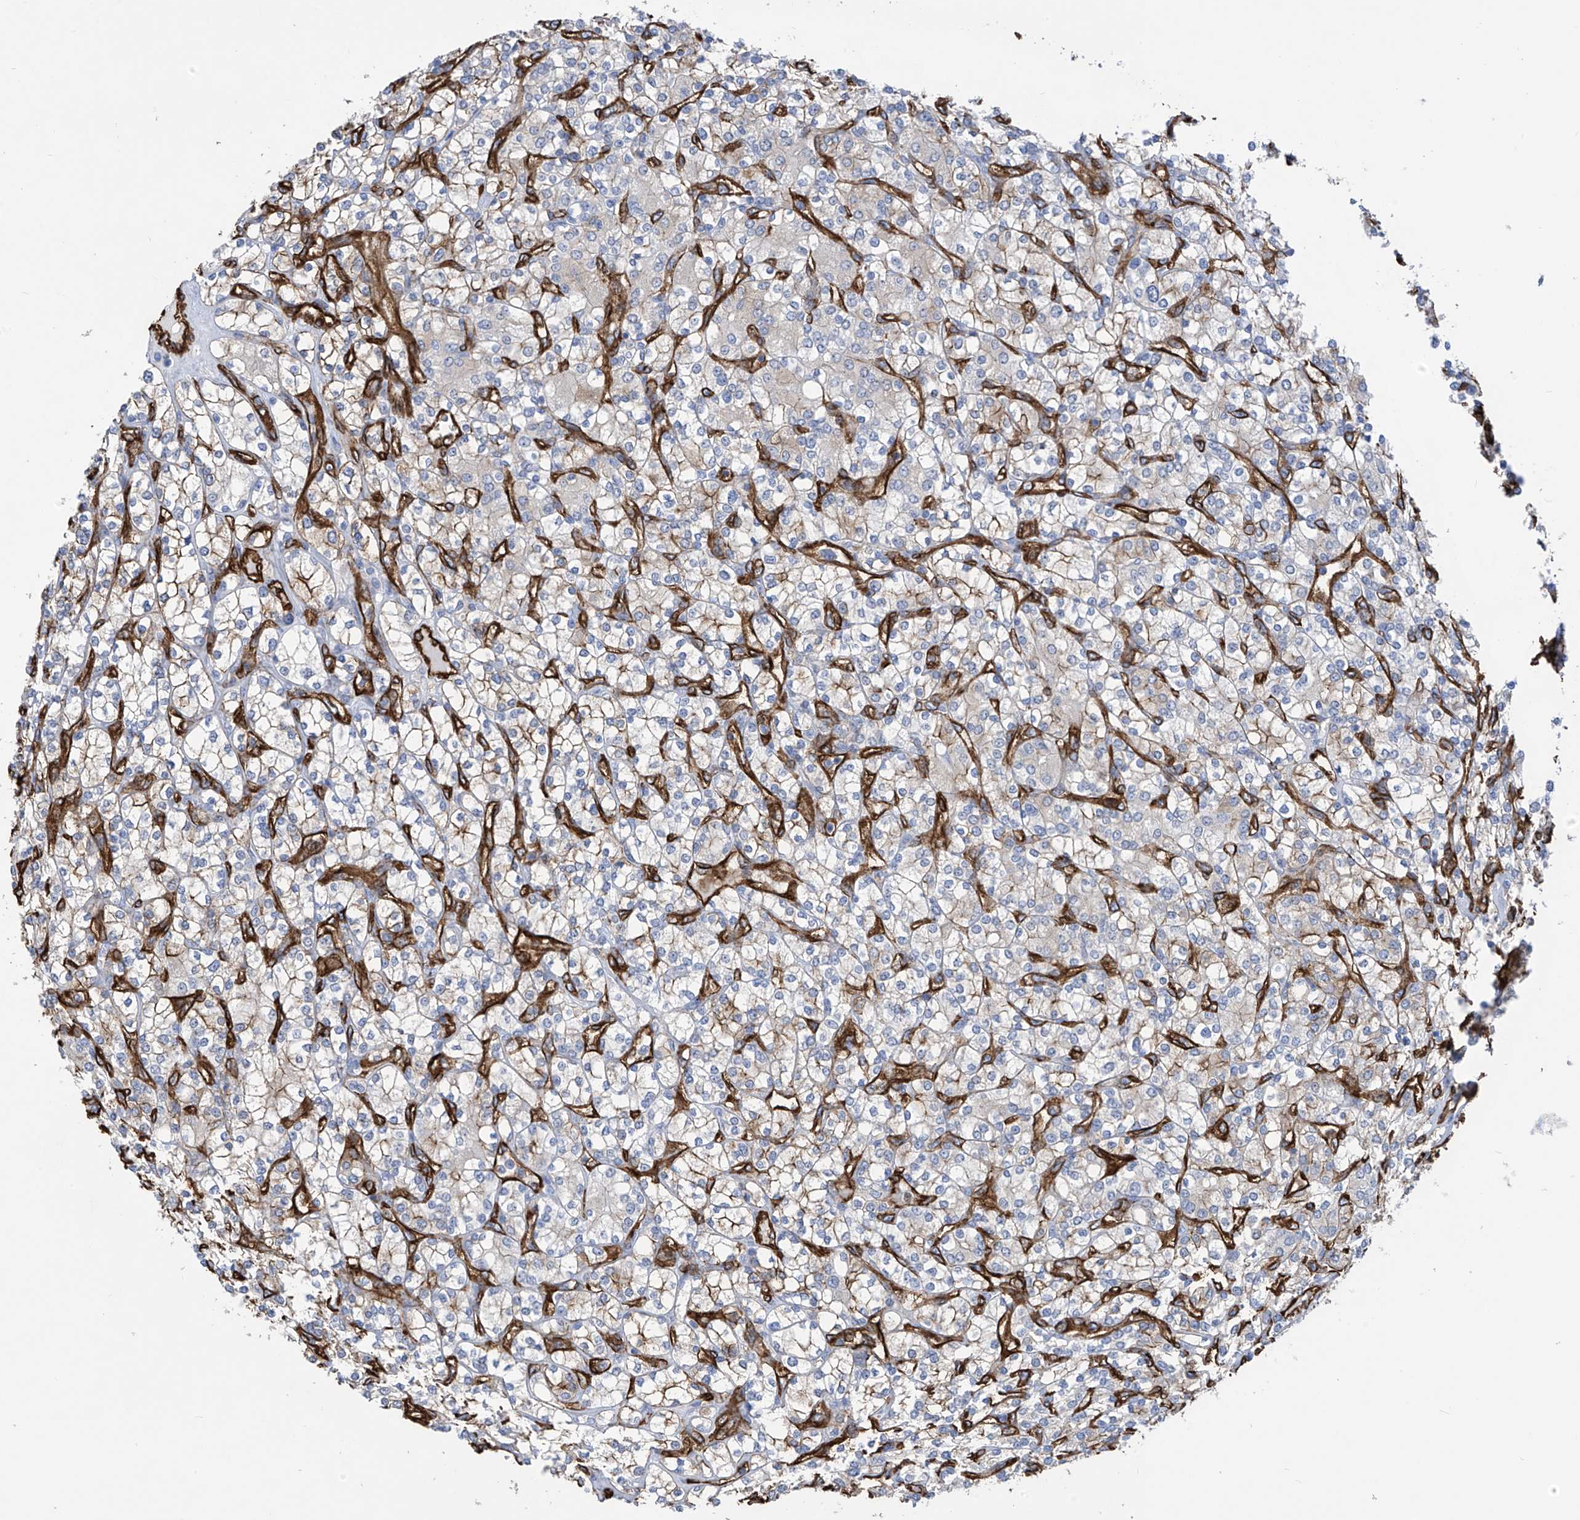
{"staining": {"intensity": "negative", "quantity": "none", "location": "none"}, "tissue": "renal cancer", "cell_type": "Tumor cells", "image_type": "cancer", "snomed": [{"axis": "morphology", "description": "Adenocarcinoma, NOS"}, {"axis": "topography", "description": "Kidney"}], "caption": "Immunohistochemistry photomicrograph of renal adenocarcinoma stained for a protein (brown), which reveals no staining in tumor cells.", "gene": "UBTD1", "patient": {"sex": "male", "age": 77}}